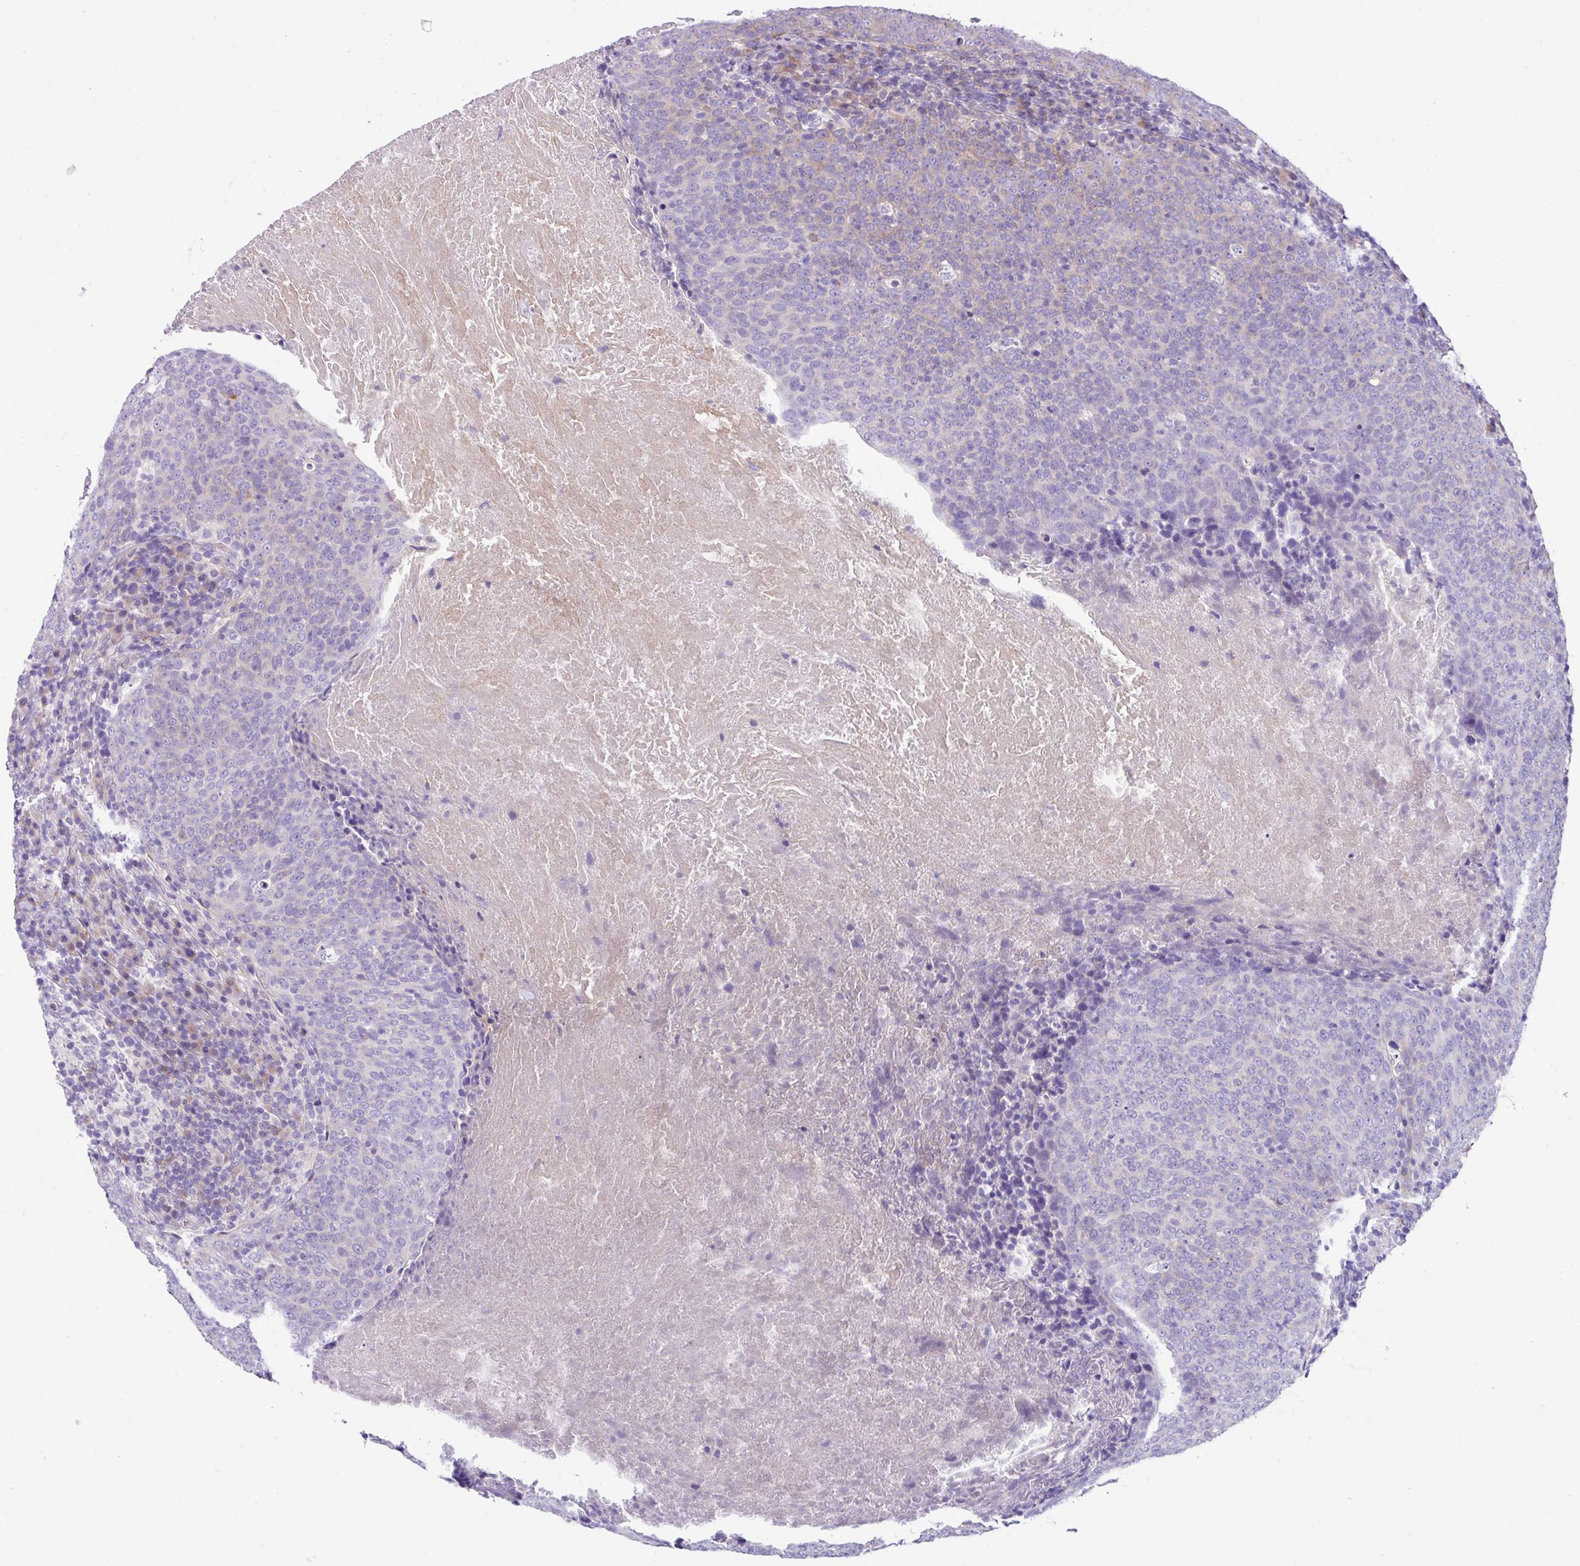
{"staining": {"intensity": "weak", "quantity": "<25%", "location": "cytoplasmic/membranous"}, "tissue": "head and neck cancer", "cell_type": "Tumor cells", "image_type": "cancer", "snomed": [{"axis": "morphology", "description": "Squamous cell carcinoma, NOS"}, {"axis": "morphology", "description": "Squamous cell carcinoma, metastatic, NOS"}, {"axis": "topography", "description": "Lymph node"}, {"axis": "topography", "description": "Head-Neck"}], "caption": "The histopathology image demonstrates no significant expression in tumor cells of squamous cell carcinoma (head and neck).", "gene": "DNAL1", "patient": {"sex": "male", "age": 62}}